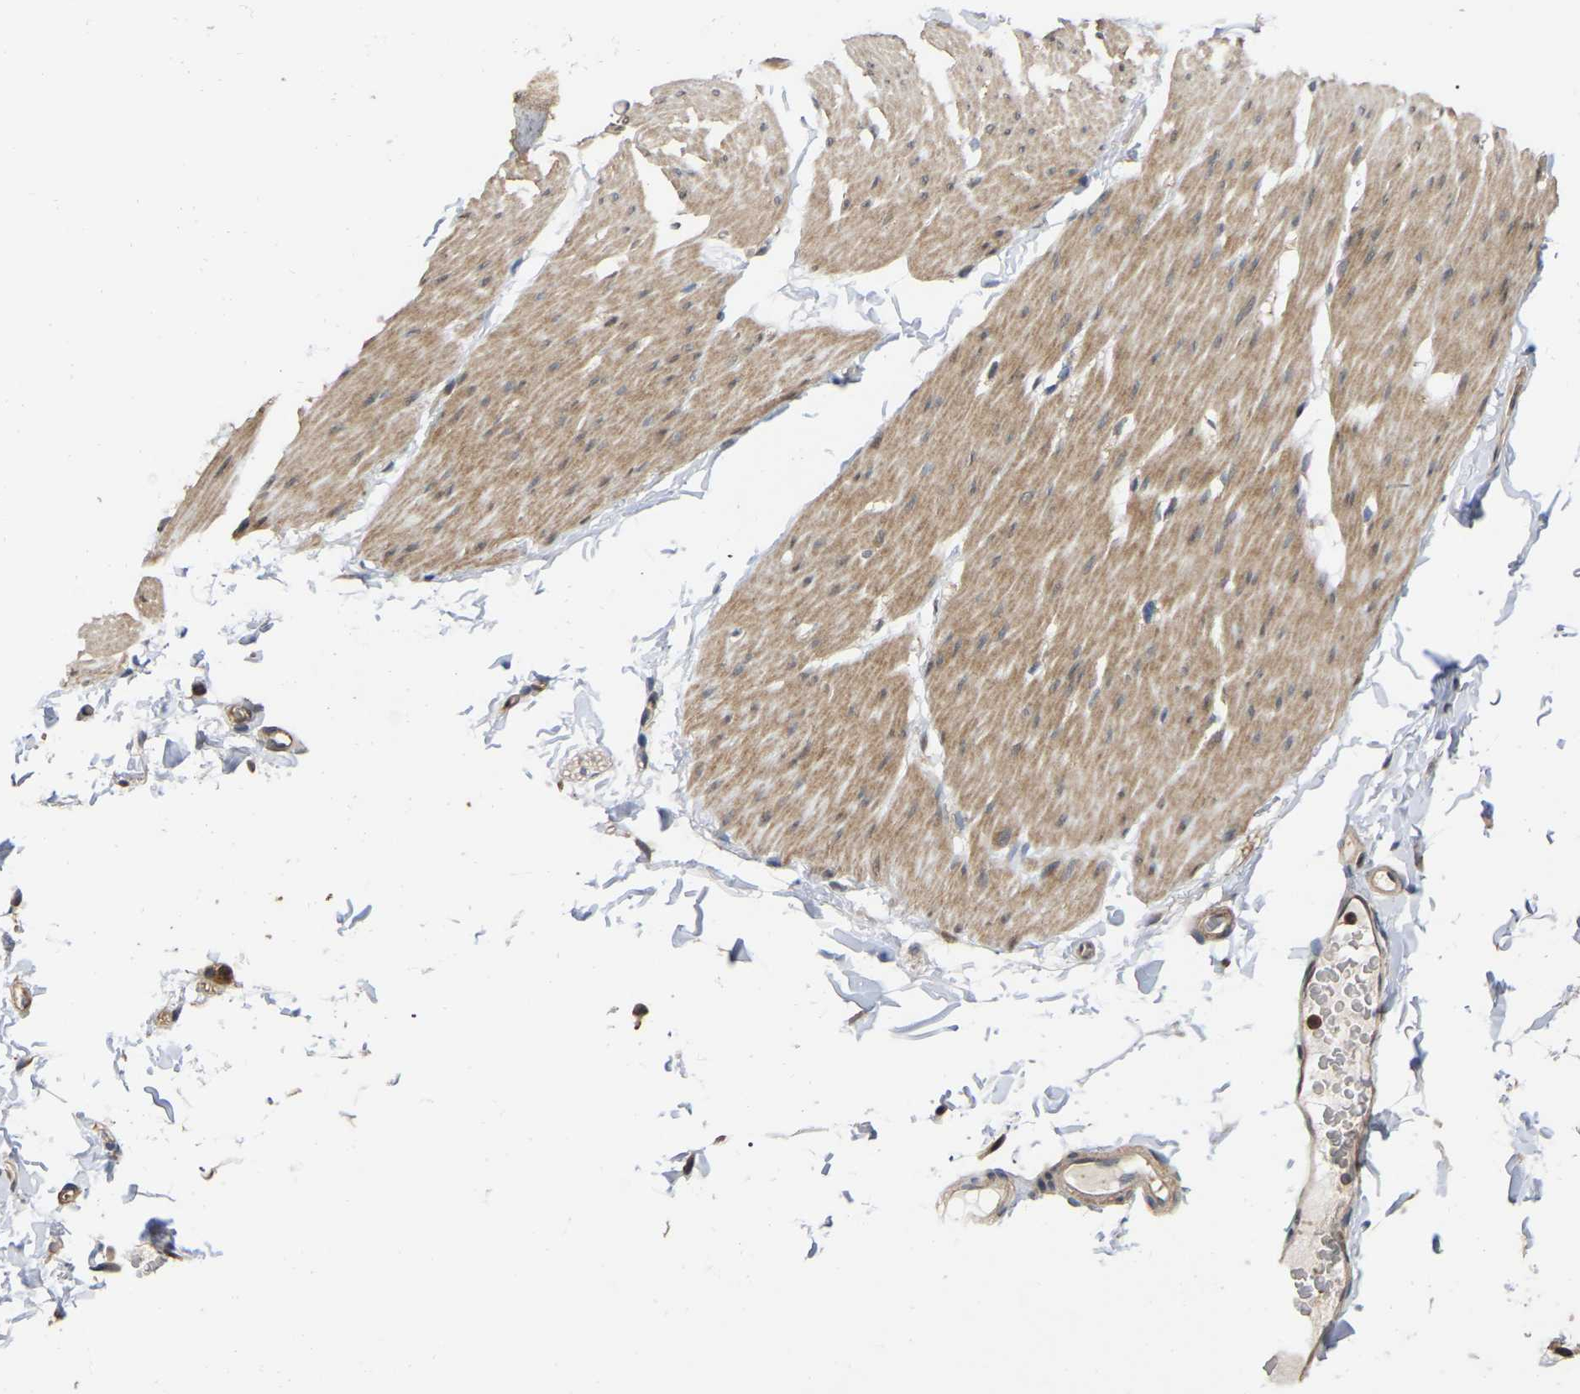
{"staining": {"intensity": "moderate", "quantity": ">75%", "location": "cytoplasmic/membranous"}, "tissue": "smooth muscle", "cell_type": "Smooth muscle cells", "image_type": "normal", "snomed": [{"axis": "morphology", "description": "Normal tissue, NOS"}, {"axis": "topography", "description": "Smooth muscle"}, {"axis": "topography", "description": "Colon"}], "caption": "Immunohistochemical staining of benign smooth muscle exhibits moderate cytoplasmic/membranous protein positivity in approximately >75% of smooth muscle cells.", "gene": "FAM219A", "patient": {"sex": "male", "age": 67}}